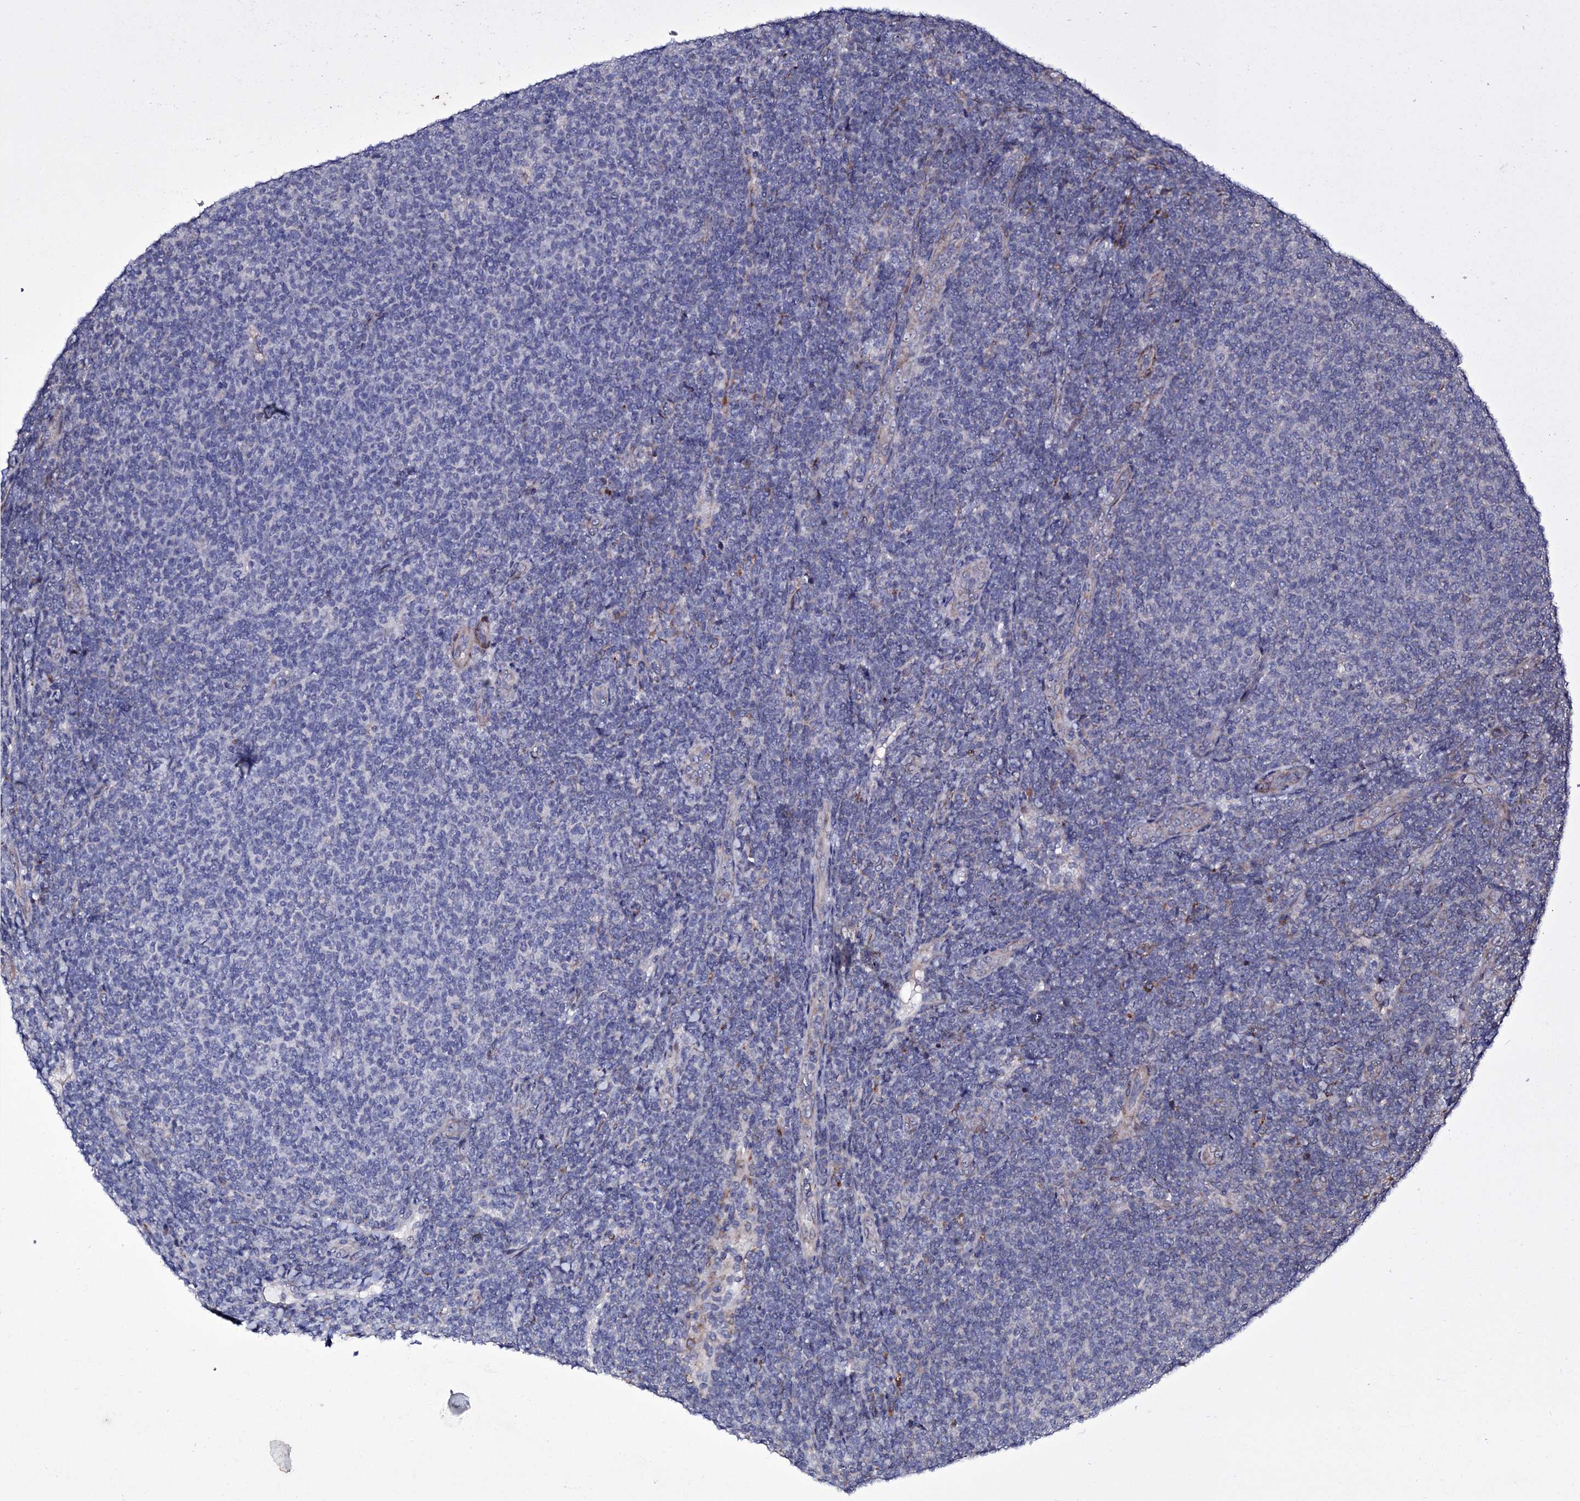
{"staining": {"intensity": "negative", "quantity": "none", "location": "none"}, "tissue": "lymphoma", "cell_type": "Tumor cells", "image_type": "cancer", "snomed": [{"axis": "morphology", "description": "Malignant lymphoma, non-Hodgkin's type, Low grade"}, {"axis": "topography", "description": "Lymph node"}], "caption": "Immunohistochemistry (IHC) histopathology image of human low-grade malignant lymphoma, non-Hodgkin's type stained for a protein (brown), which shows no staining in tumor cells. (DAB immunohistochemistry (IHC), high magnification).", "gene": "TUBGCP5", "patient": {"sex": "male", "age": 66}}